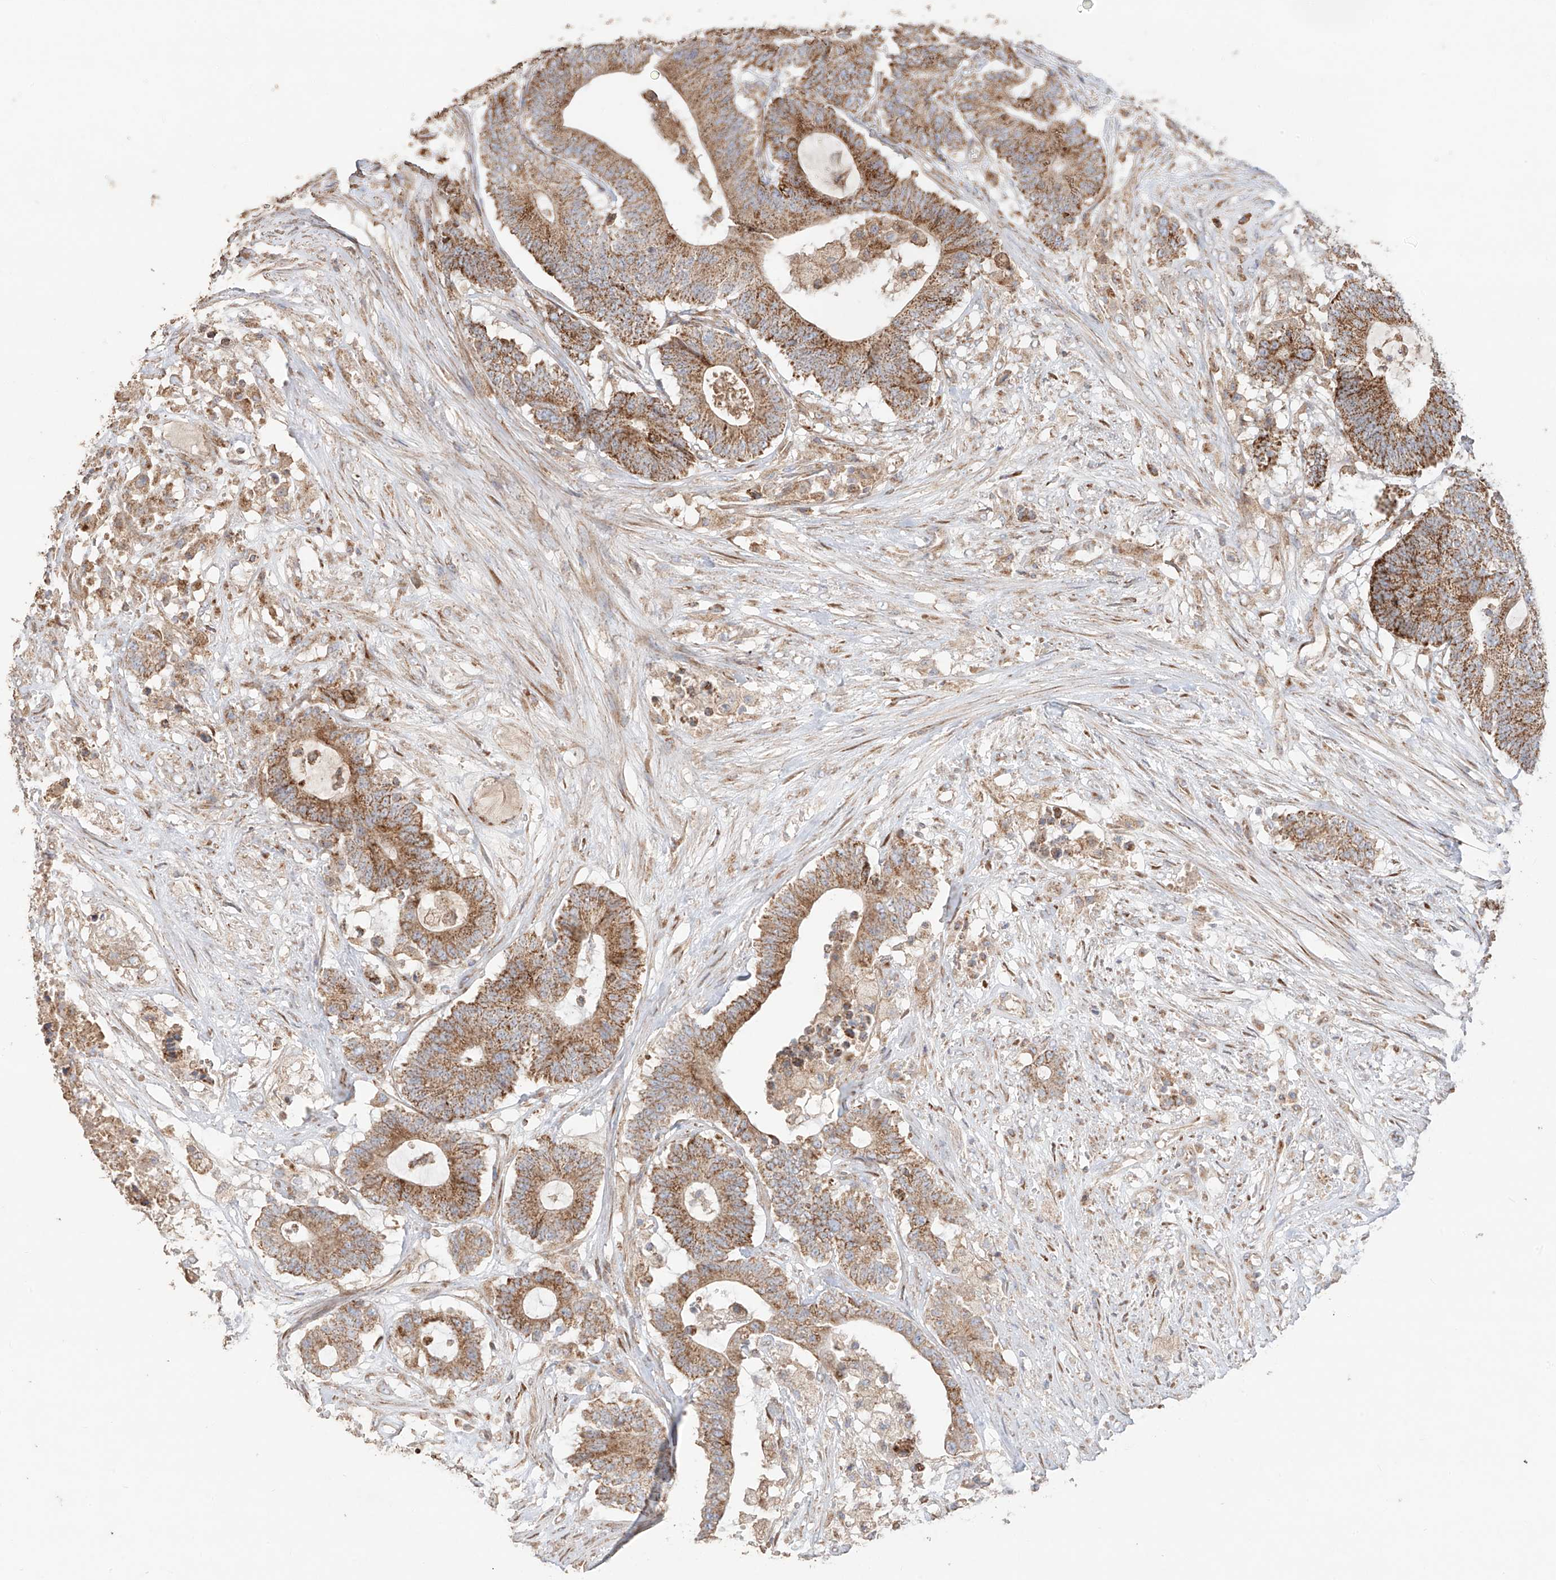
{"staining": {"intensity": "moderate", "quantity": ">75%", "location": "cytoplasmic/membranous"}, "tissue": "colorectal cancer", "cell_type": "Tumor cells", "image_type": "cancer", "snomed": [{"axis": "morphology", "description": "Adenocarcinoma, NOS"}, {"axis": "topography", "description": "Colon"}], "caption": "An immunohistochemistry image of tumor tissue is shown. Protein staining in brown highlights moderate cytoplasmic/membranous positivity in colorectal cancer within tumor cells.", "gene": "COLGALT2", "patient": {"sex": "female", "age": 84}}